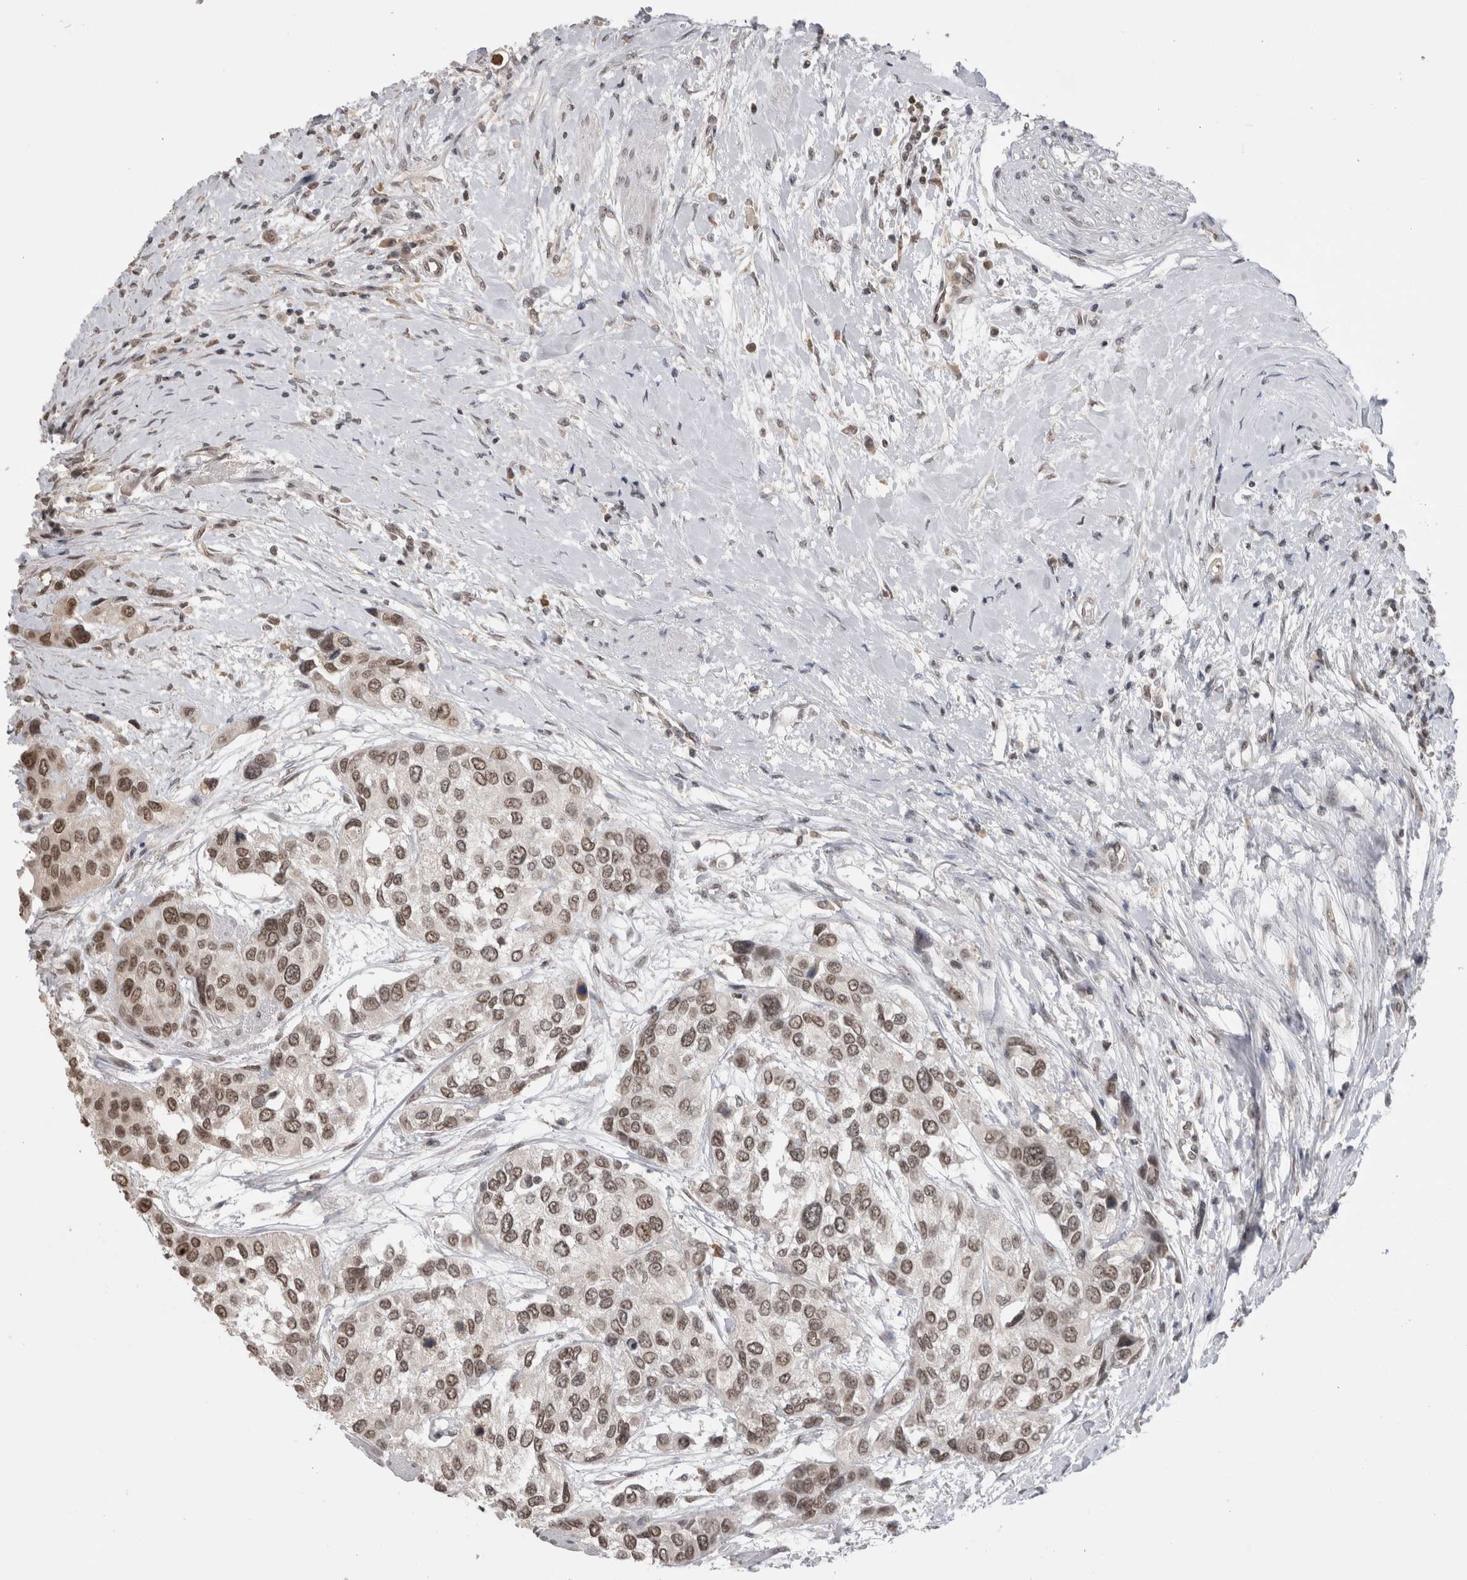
{"staining": {"intensity": "moderate", "quantity": ">75%", "location": "nuclear"}, "tissue": "urothelial cancer", "cell_type": "Tumor cells", "image_type": "cancer", "snomed": [{"axis": "morphology", "description": "Urothelial carcinoma, High grade"}, {"axis": "topography", "description": "Urinary bladder"}], "caption": "Immunohistochemical staining of human urothelial carcinoma (high-grade) displays medium levels of moderate nuclear positivity in approximately >75% of tumor cells.", "gene": "DAXX", "patient": {"sex": "female", "age": 56}}